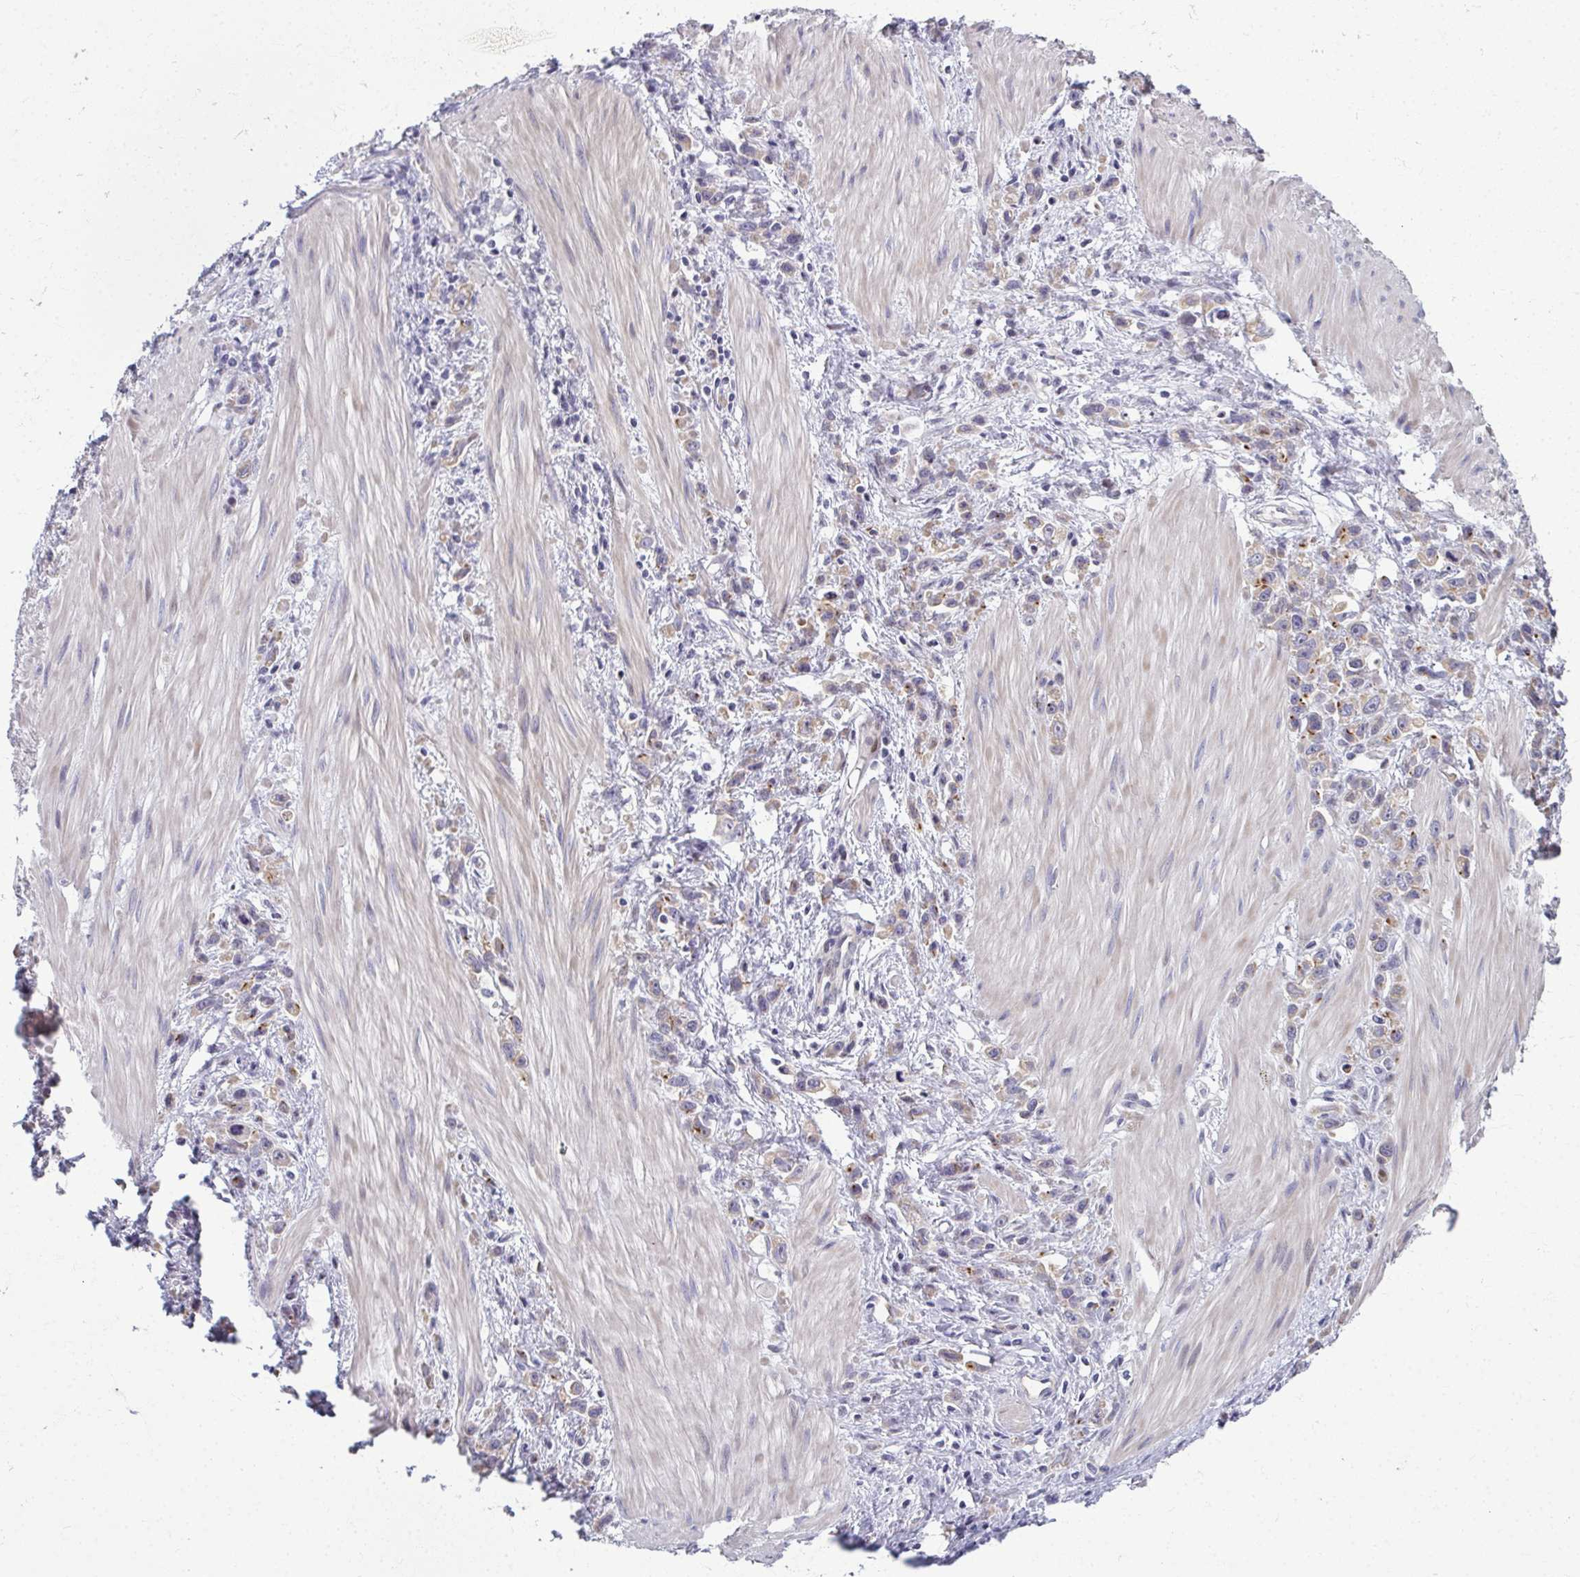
{"staining": {"intensity": "weak", "quantity": "<25%", "location": "cytoplasmic/membranous"}, "tissue": "stomach cancer", "cell_type": "Tumor cells", "image_type": "cancer", "snomed": [{"axis": "morphology", "description": "Adenocarcinoma, NOS"}, {"axis": "topography", "description": "Stomach"}], "caption": "There is no significant staining in tumor cells of stomach cancer. (Stains: DAB IHC with hematoxylin counter stain, Microscopy: brightfield microscopy at high magnification).", "gene": "ODF1", "patient": {"sex": "male", "age": 47}}